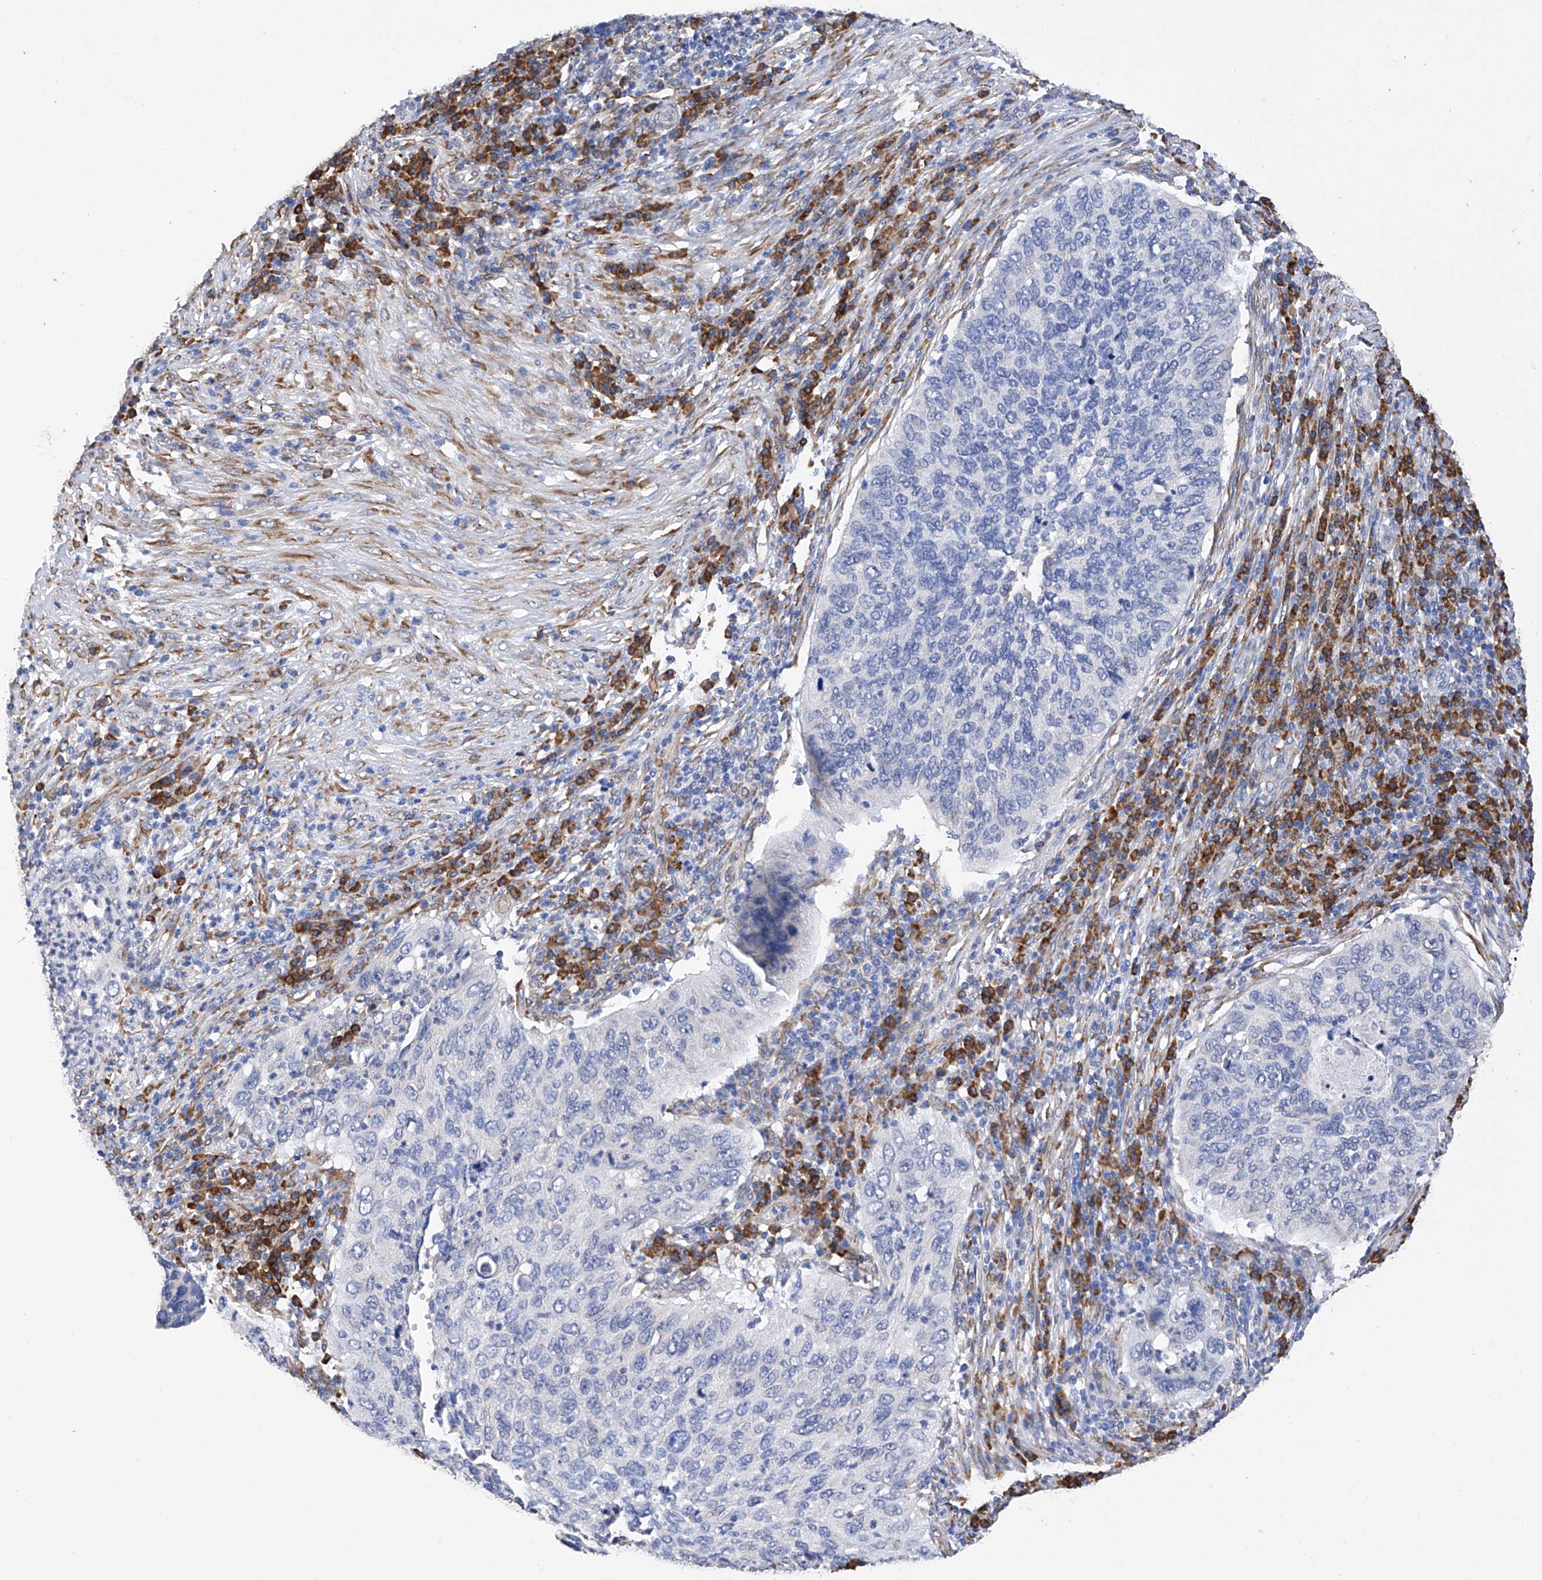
{"staining": {"intensity": "negative", "quantity": "none", "location": "none"}, "tissue": "cervical cancer", "cell_type": "Tumor cells", "image_type": "cancer", "snomed": [{"axis": "morphology", "description": "Squamous cell carcinoma, NOS"}, {"axis": "topography", "description": "Cervix"}], "caption": "A photomicrograph of cervical cancer stained for a protein shows no brown staining in tumor cells.", "gene": "PDIA5", "patient": {"sex": "female", "age": 38}}